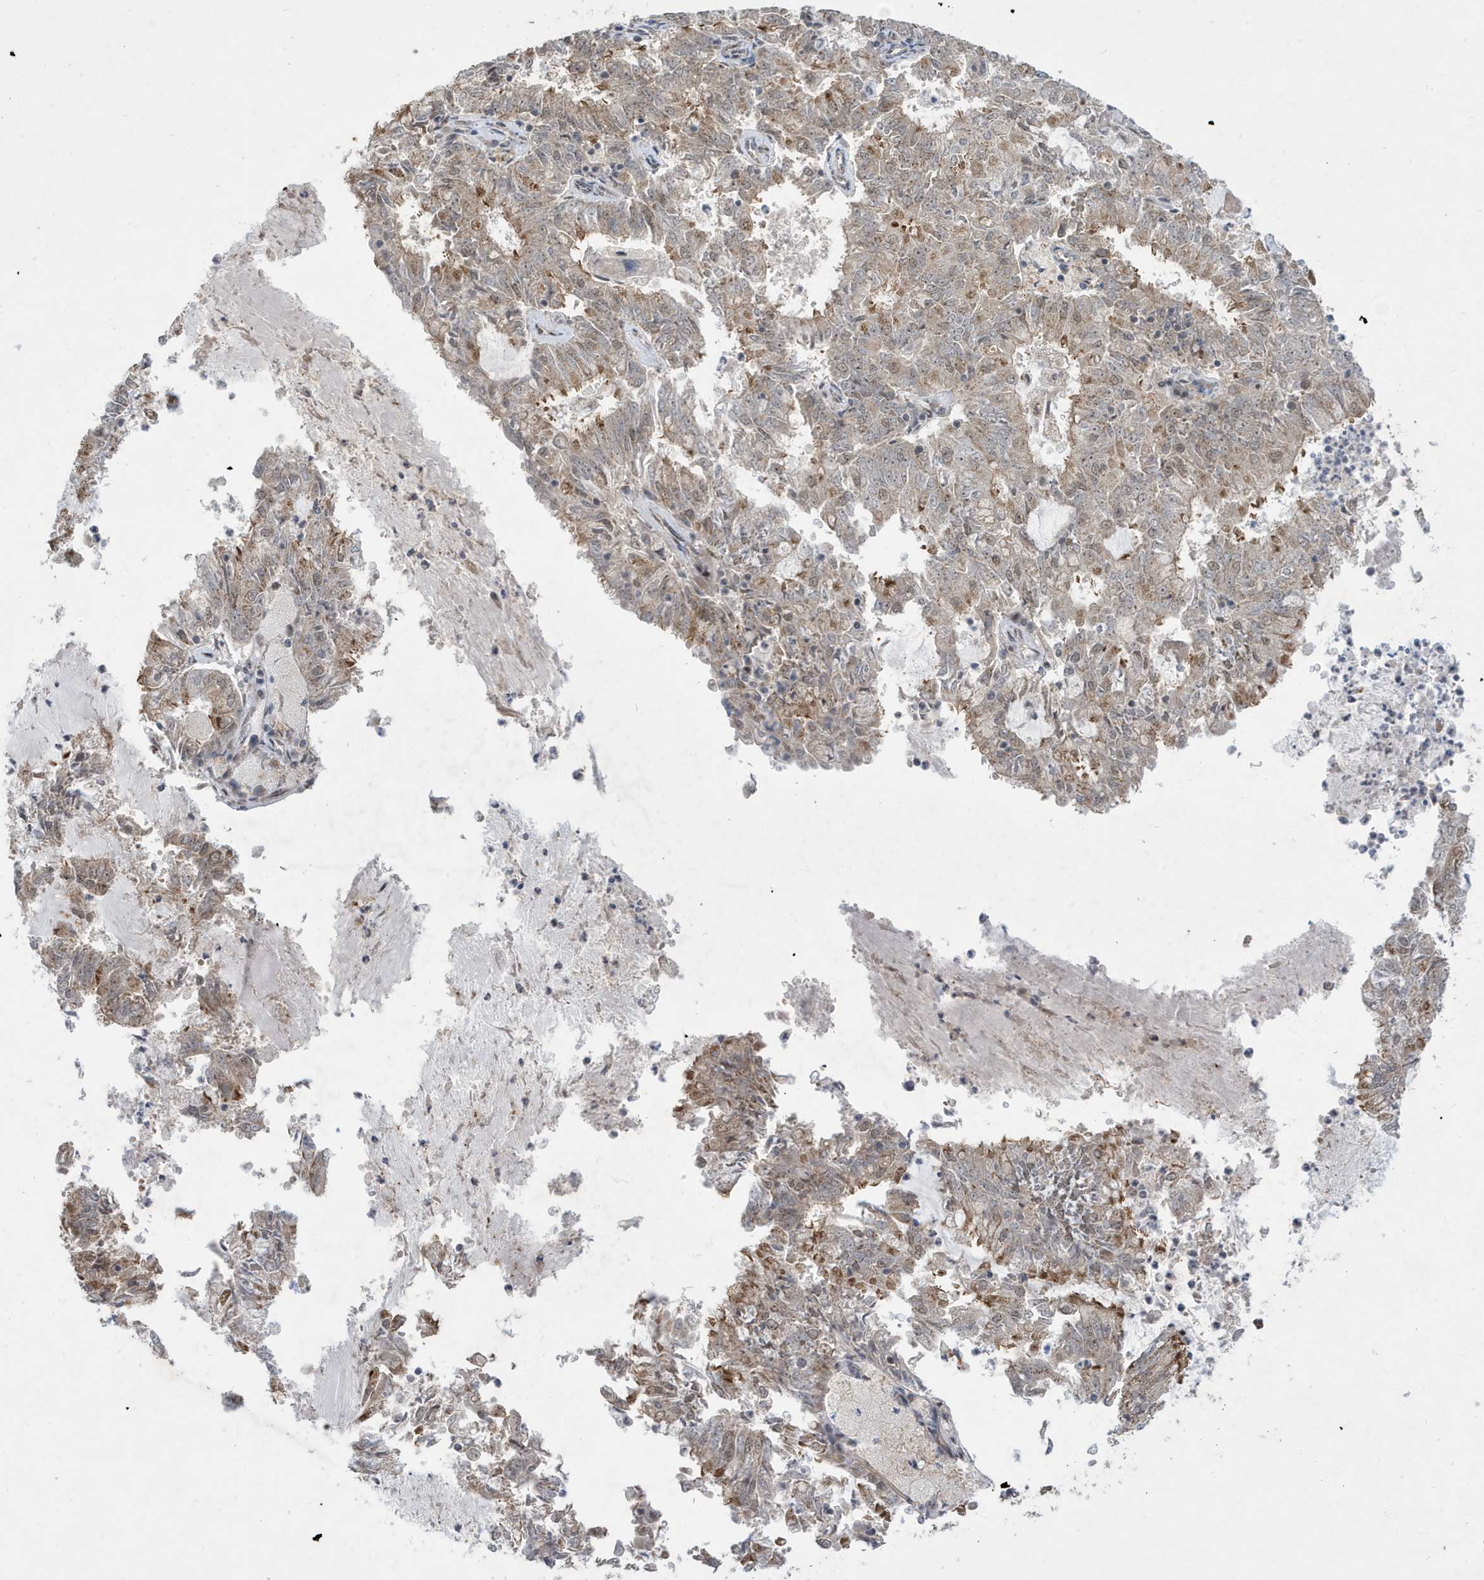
{"staining": {"intensity": "moderate", "quantity": "<25%", "location": "cytoplasmic/membranous"}, "tissue": "endometrial cancer", "cell_type": "Tumor cells", "image_type": "cancer", "snomed": [{"axis": "morphology", "description": "Adenocarcinoma, NOS"}, {"axis": "topography", "description": "Endometrium"}], "caption": "DAB (3,3'-diaminobenzidine) immunohistochemical staining of endometrial cancer (adenocarcinoma) displays moderate cytoplasmic/membranous protein positivity in about <25% of tumor cells.", "gene": "FAM9B", "patient": {"sex": "female", "age": 57}}